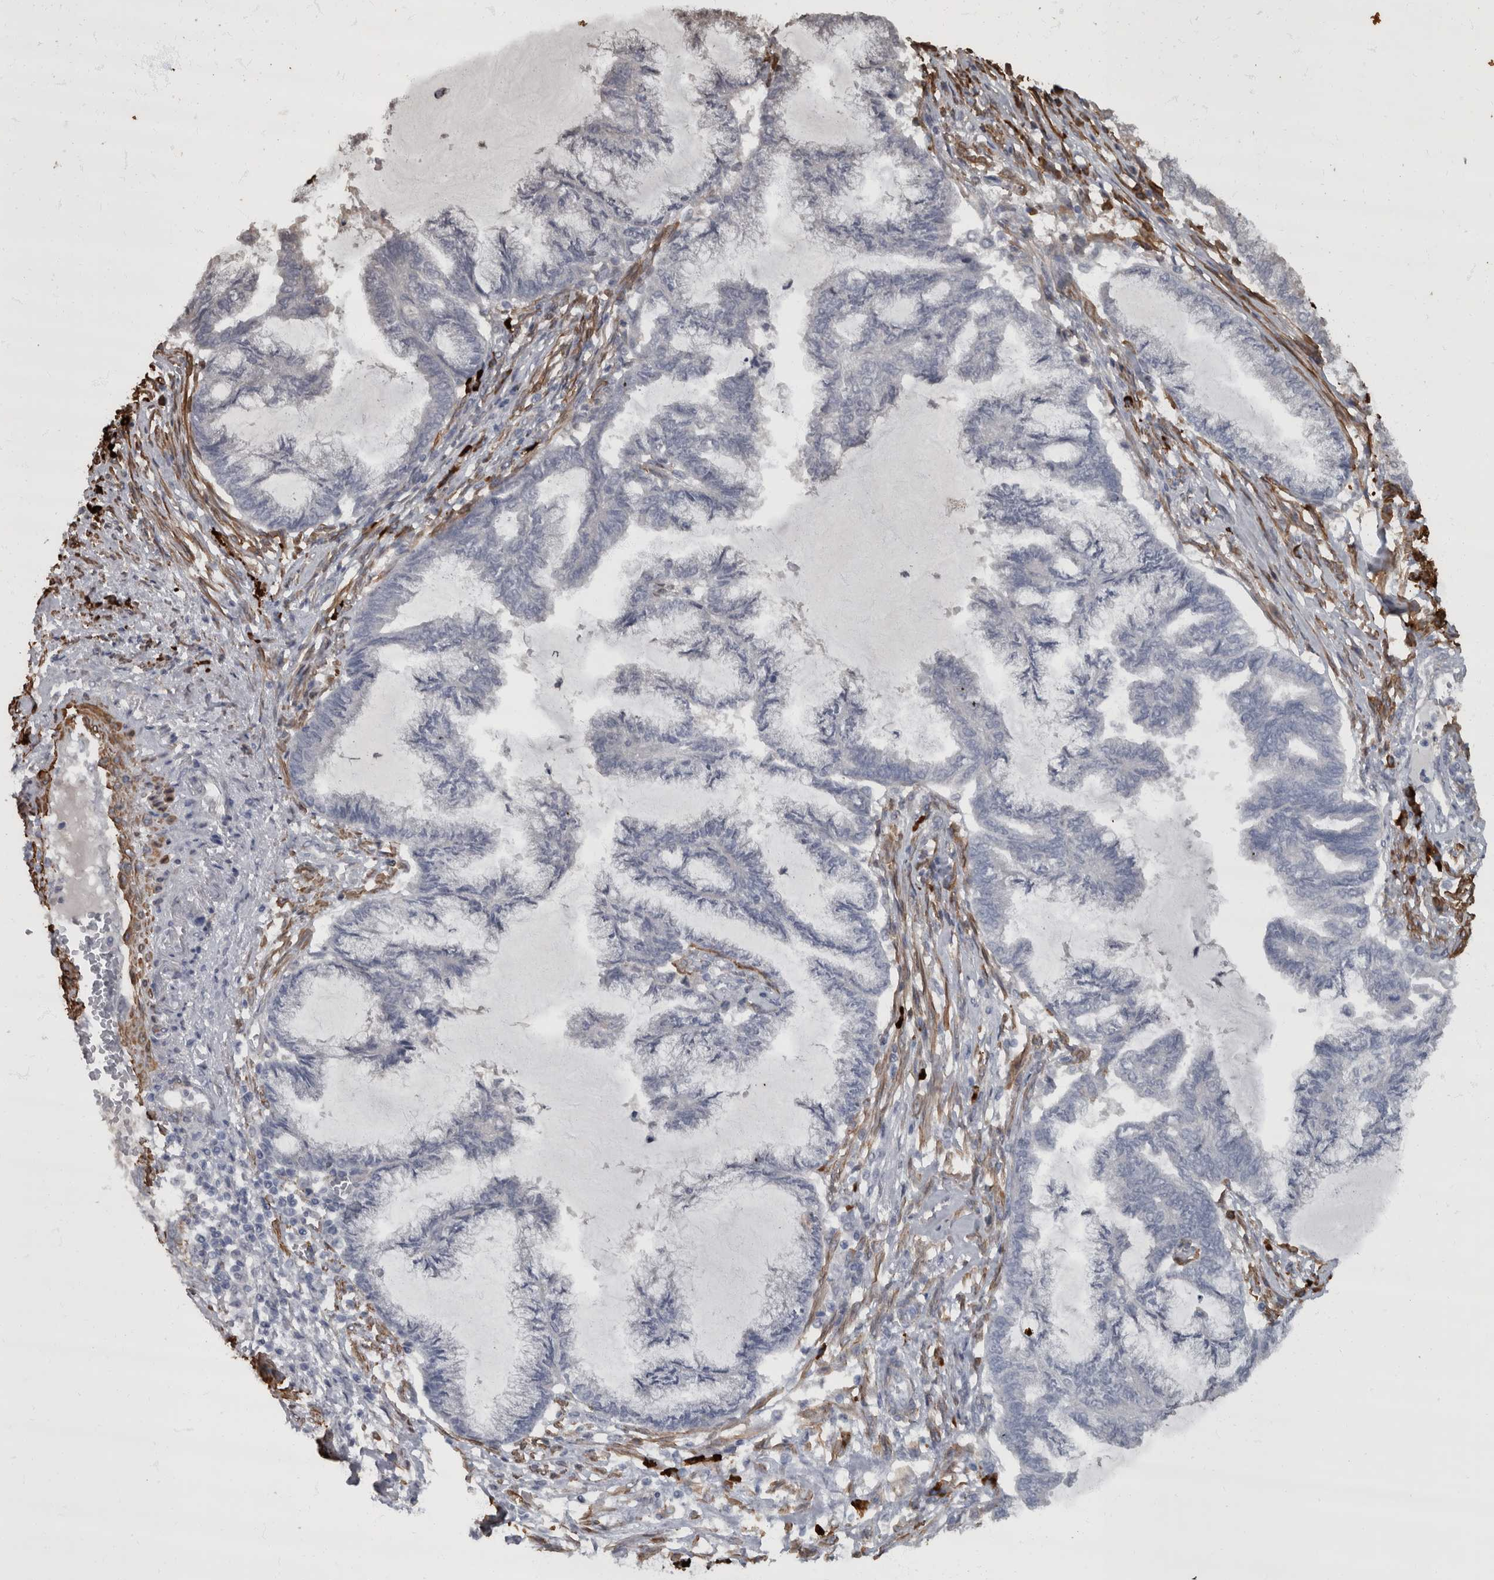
{"staining": {"intensity": "negative", "quantity": "none", "location": "none"}, "tissue": "endometrial cancer", "cell_type": "Tumor cells", "image_type": "cancer", "snomed": [{"axis": "morphology", "description": "Adenocarcinoma, NOS"}, {"axis": "topography", "description": "Endometrium"}], "caption": "Immunohistochemistry histopathology image of neoplastic tissue: human endometrial adenocarcinoma stained with DAB (3,3'-diaminobenzidine) shows no significant protein expression in tumor cells.", "gene": "MASTL", "patient": {"sex": "female", "age": 86}}